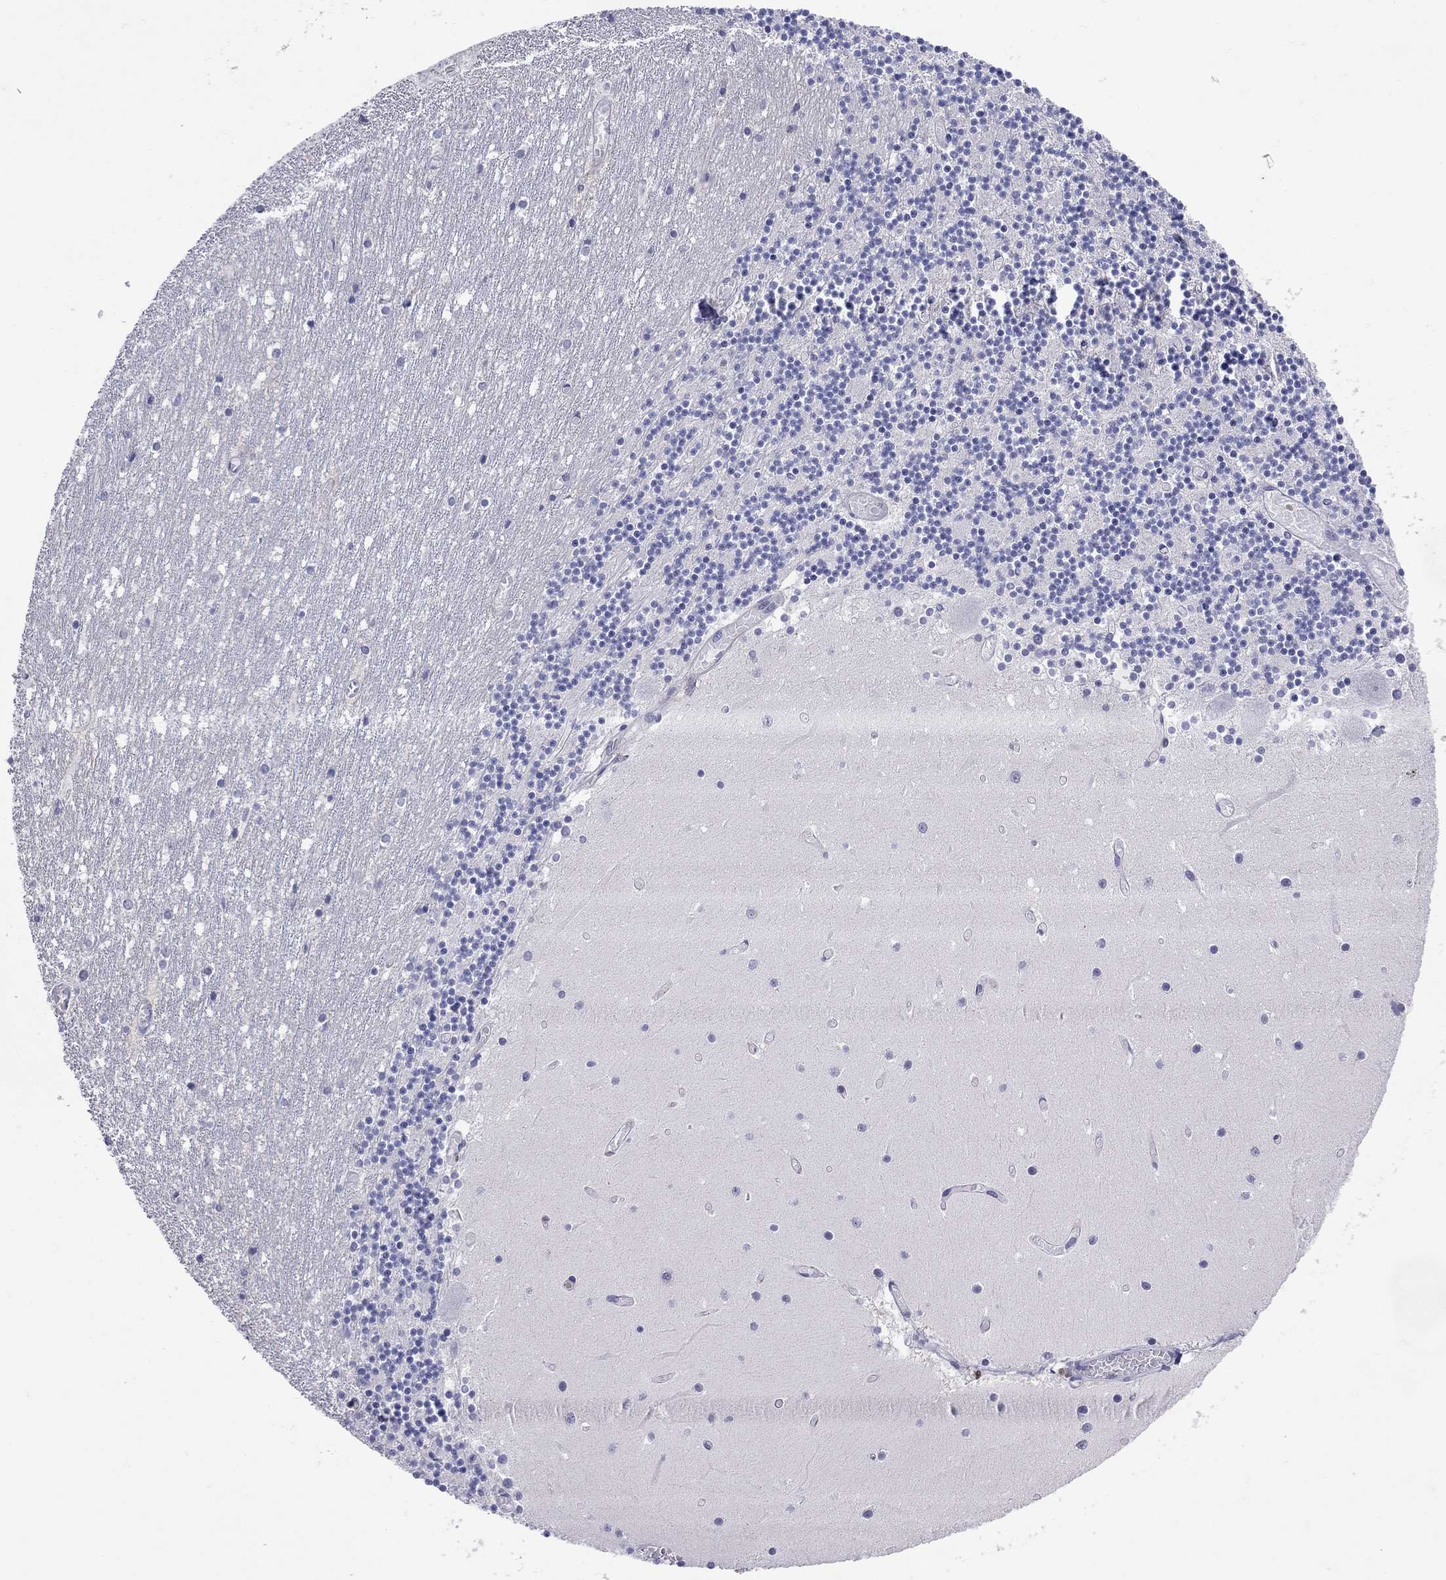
{"staining": {"intensity": "negative", "quantity": "none", "location": "none"}, "tissue": "cerebellum", "cell_type": "Cells in granular layer", "image_type": "normal", "snomed": [{"axis": "morphology", "description": "Normal tissue, NOS"}, {"axis": "topography", "description": "Cerebellum"}], "caption": "High power microscopy image of an IHC photomicrograph of benign cerebellum, revealing no significant staining in cells in granular layer. Nuclei are stained in blue.", "gene": "SLC46A2", "patient": {"sex": "female", "age": 28}}